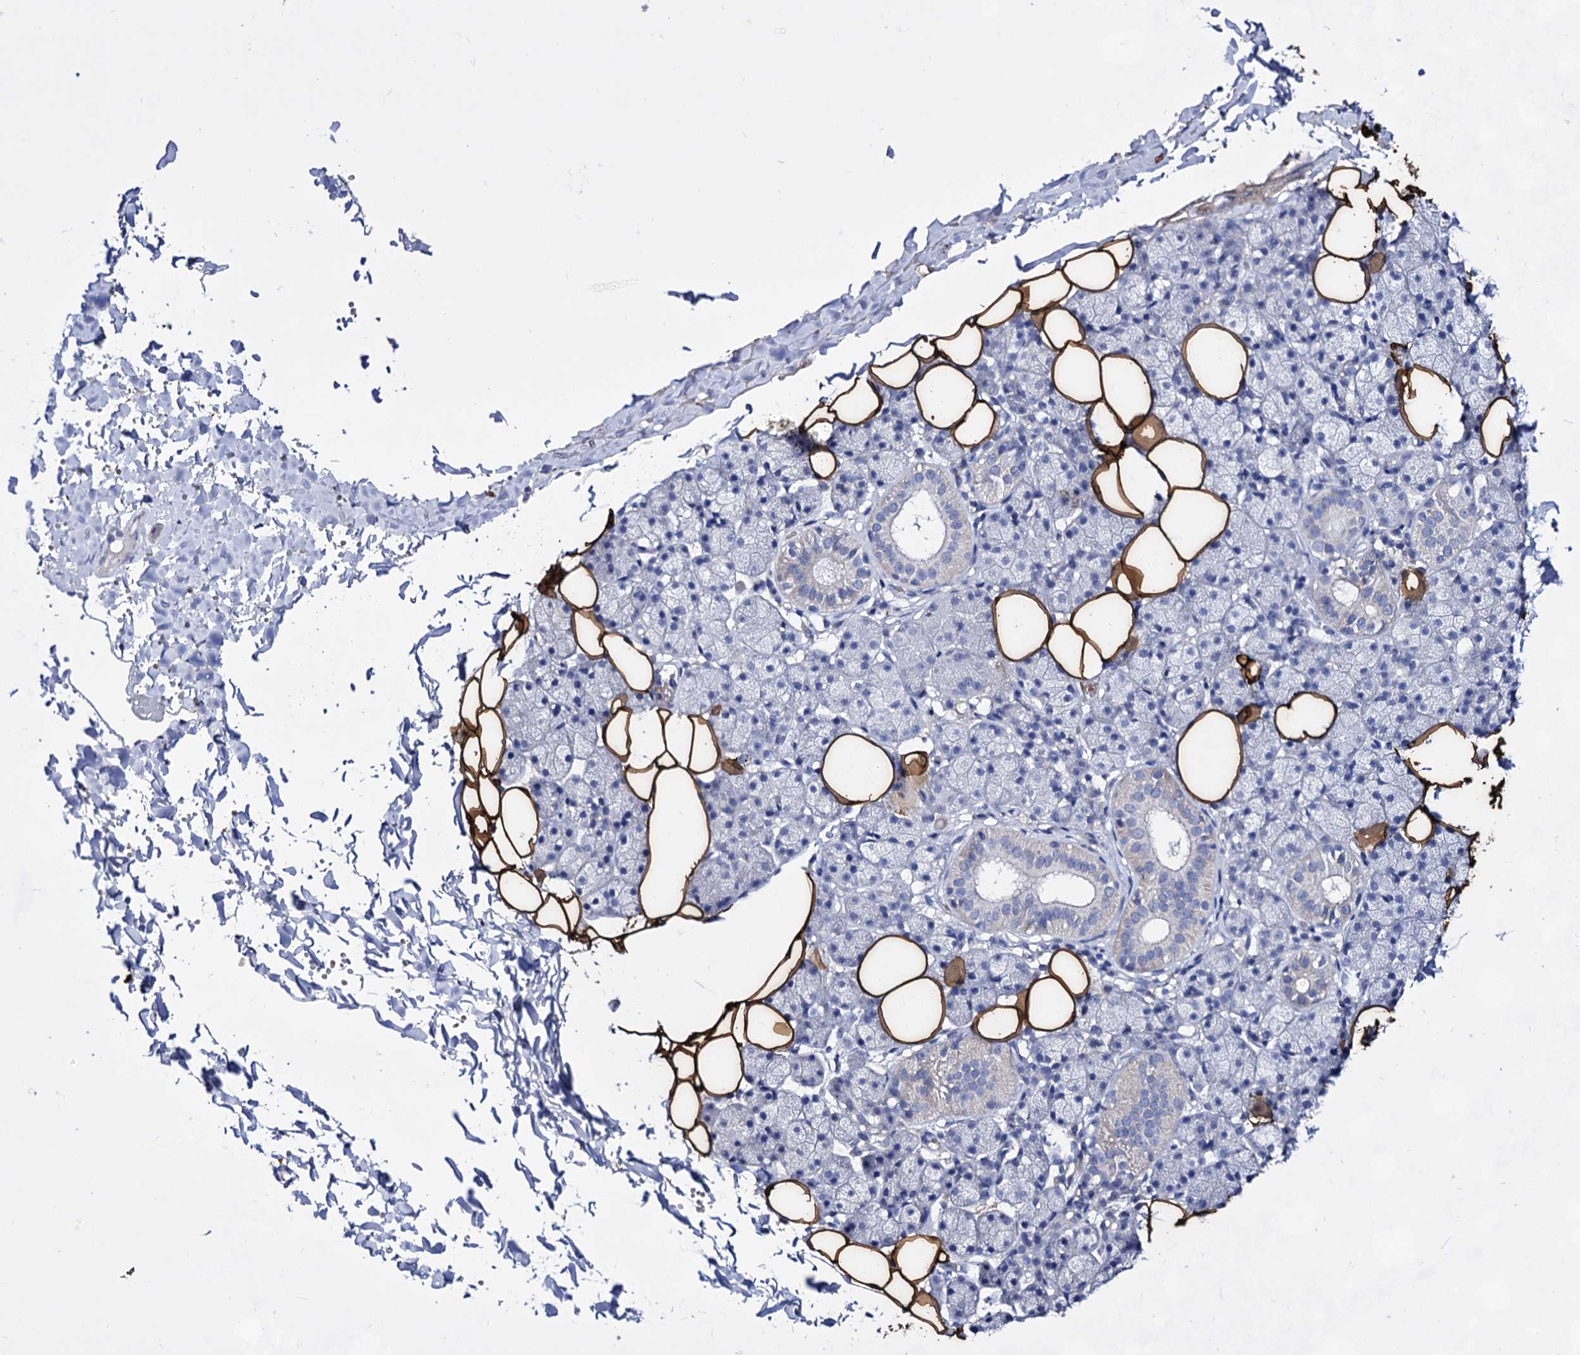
{"staining": {"intensity": "negative", "quantity": "none", "location": "none"}, "tissue": "salivary gland", "cell_type": "Glandular cells", "image_type": "normal", "snomed": [{"axis": "morphology", "description": "Normal tissue, NOS"}, {"axis": "topography", "description": "Salivary gland"}], "caption": "High power microscopy histopathology image of an immunohistochemistry image of benign salivary gland, revealing no significant expression in glandular cells.", "gene": "PLIN1", "patient": {"sex": "female", "age": 33}}